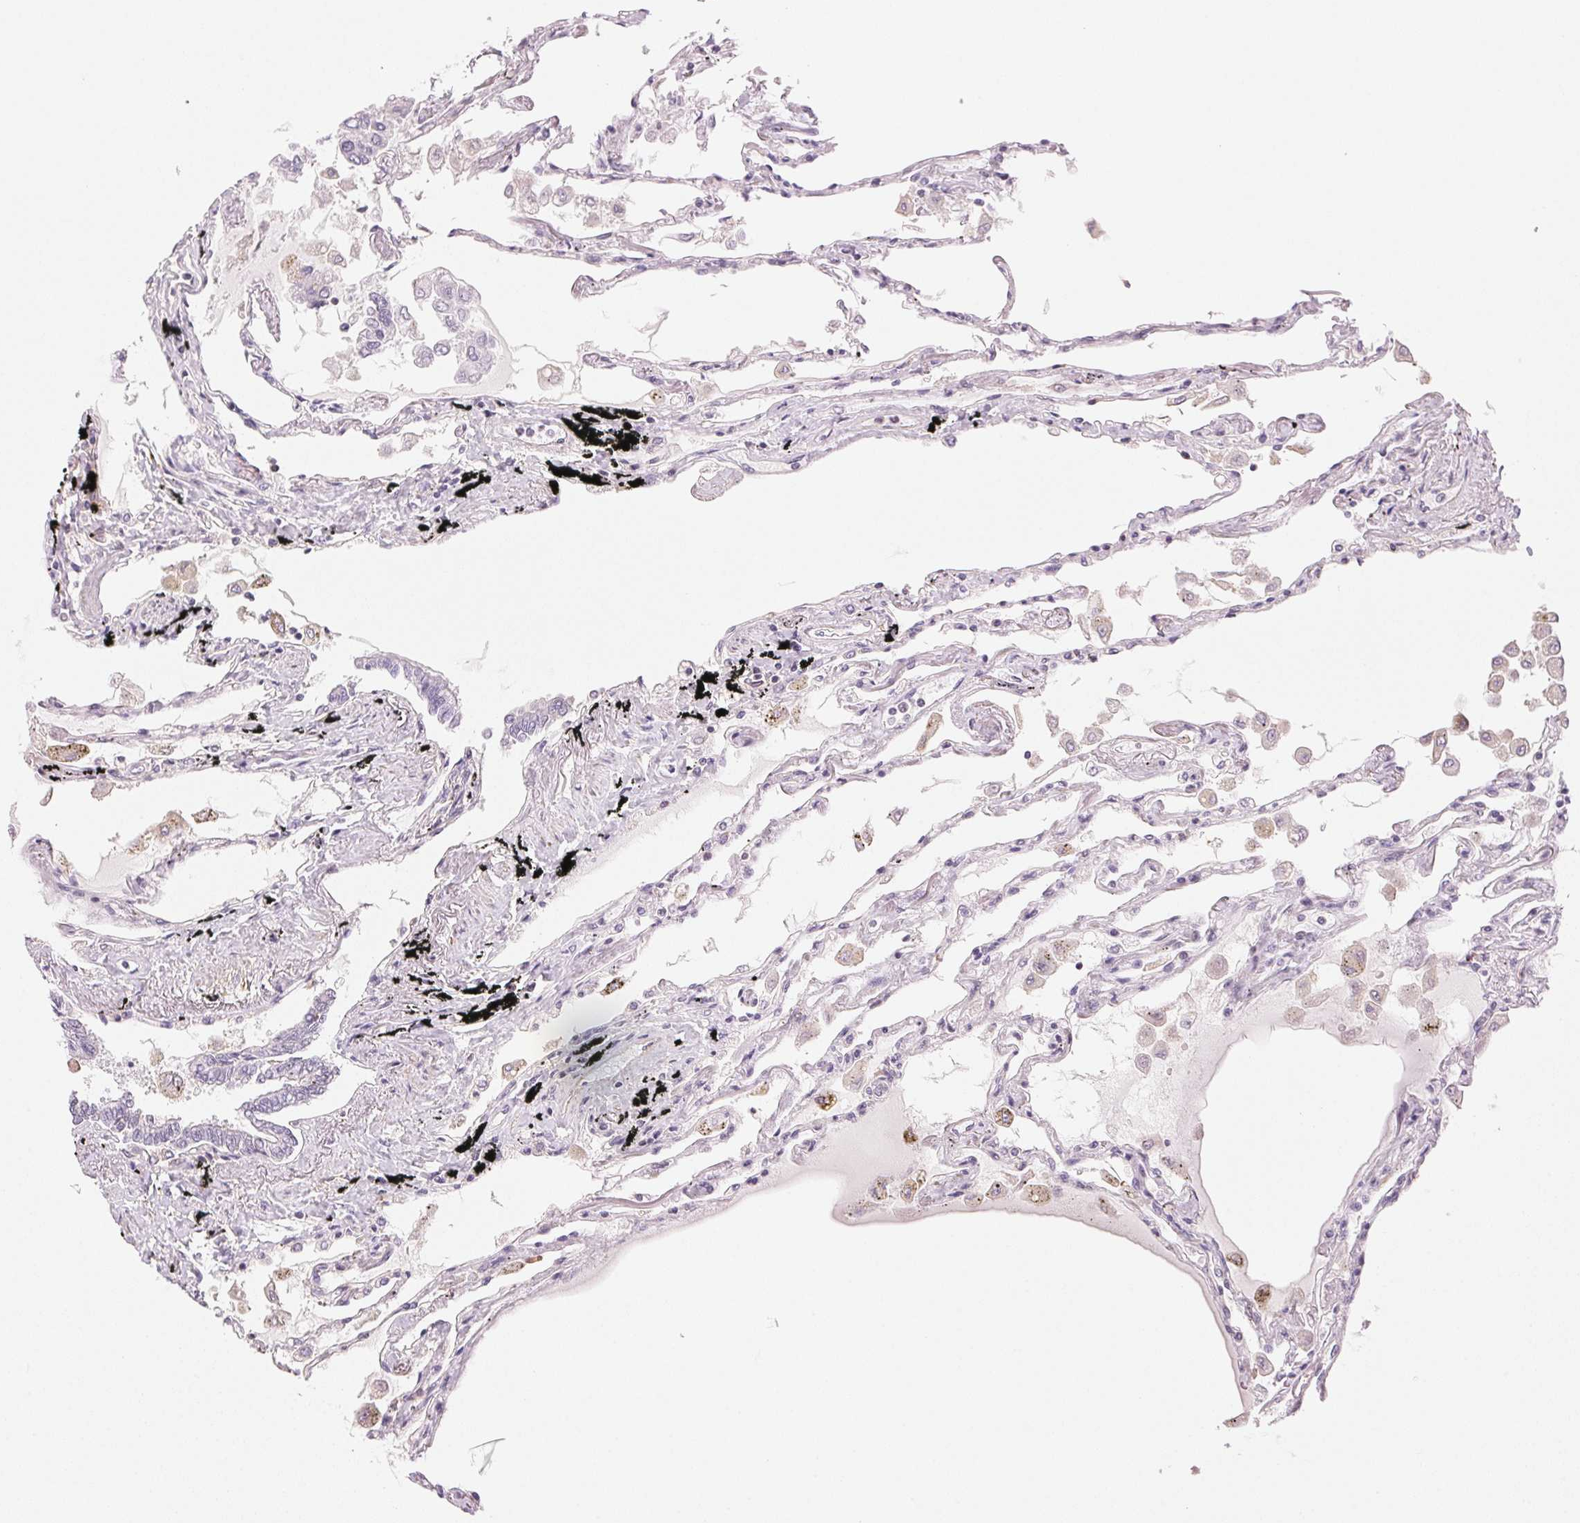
{"staining": {"intensity": "moderate", "quantity": "<25%", "location": "nuclear"}, "tissue": "lung", "cell_type": "Alveolar cells", "image_type": "normal", "snomed": [{"axis": "morphology", "description": "Normal tissue, NOS"}, {"axis": "morphology", "description": "Adenocarcinoma, NOS"}, {"axis": "topography", "description": "Cartilage tissue"}, {"axis": "topography", "description": "Lung"}], "caption": "Moderate nuclear positivity for a protein is identified in about <25% of alveolar cells of unremarkable lung using immunohistochemistry (IHC).", "gene": "HNRNPDL", "patient": {"sex": "female", "age": 67}}